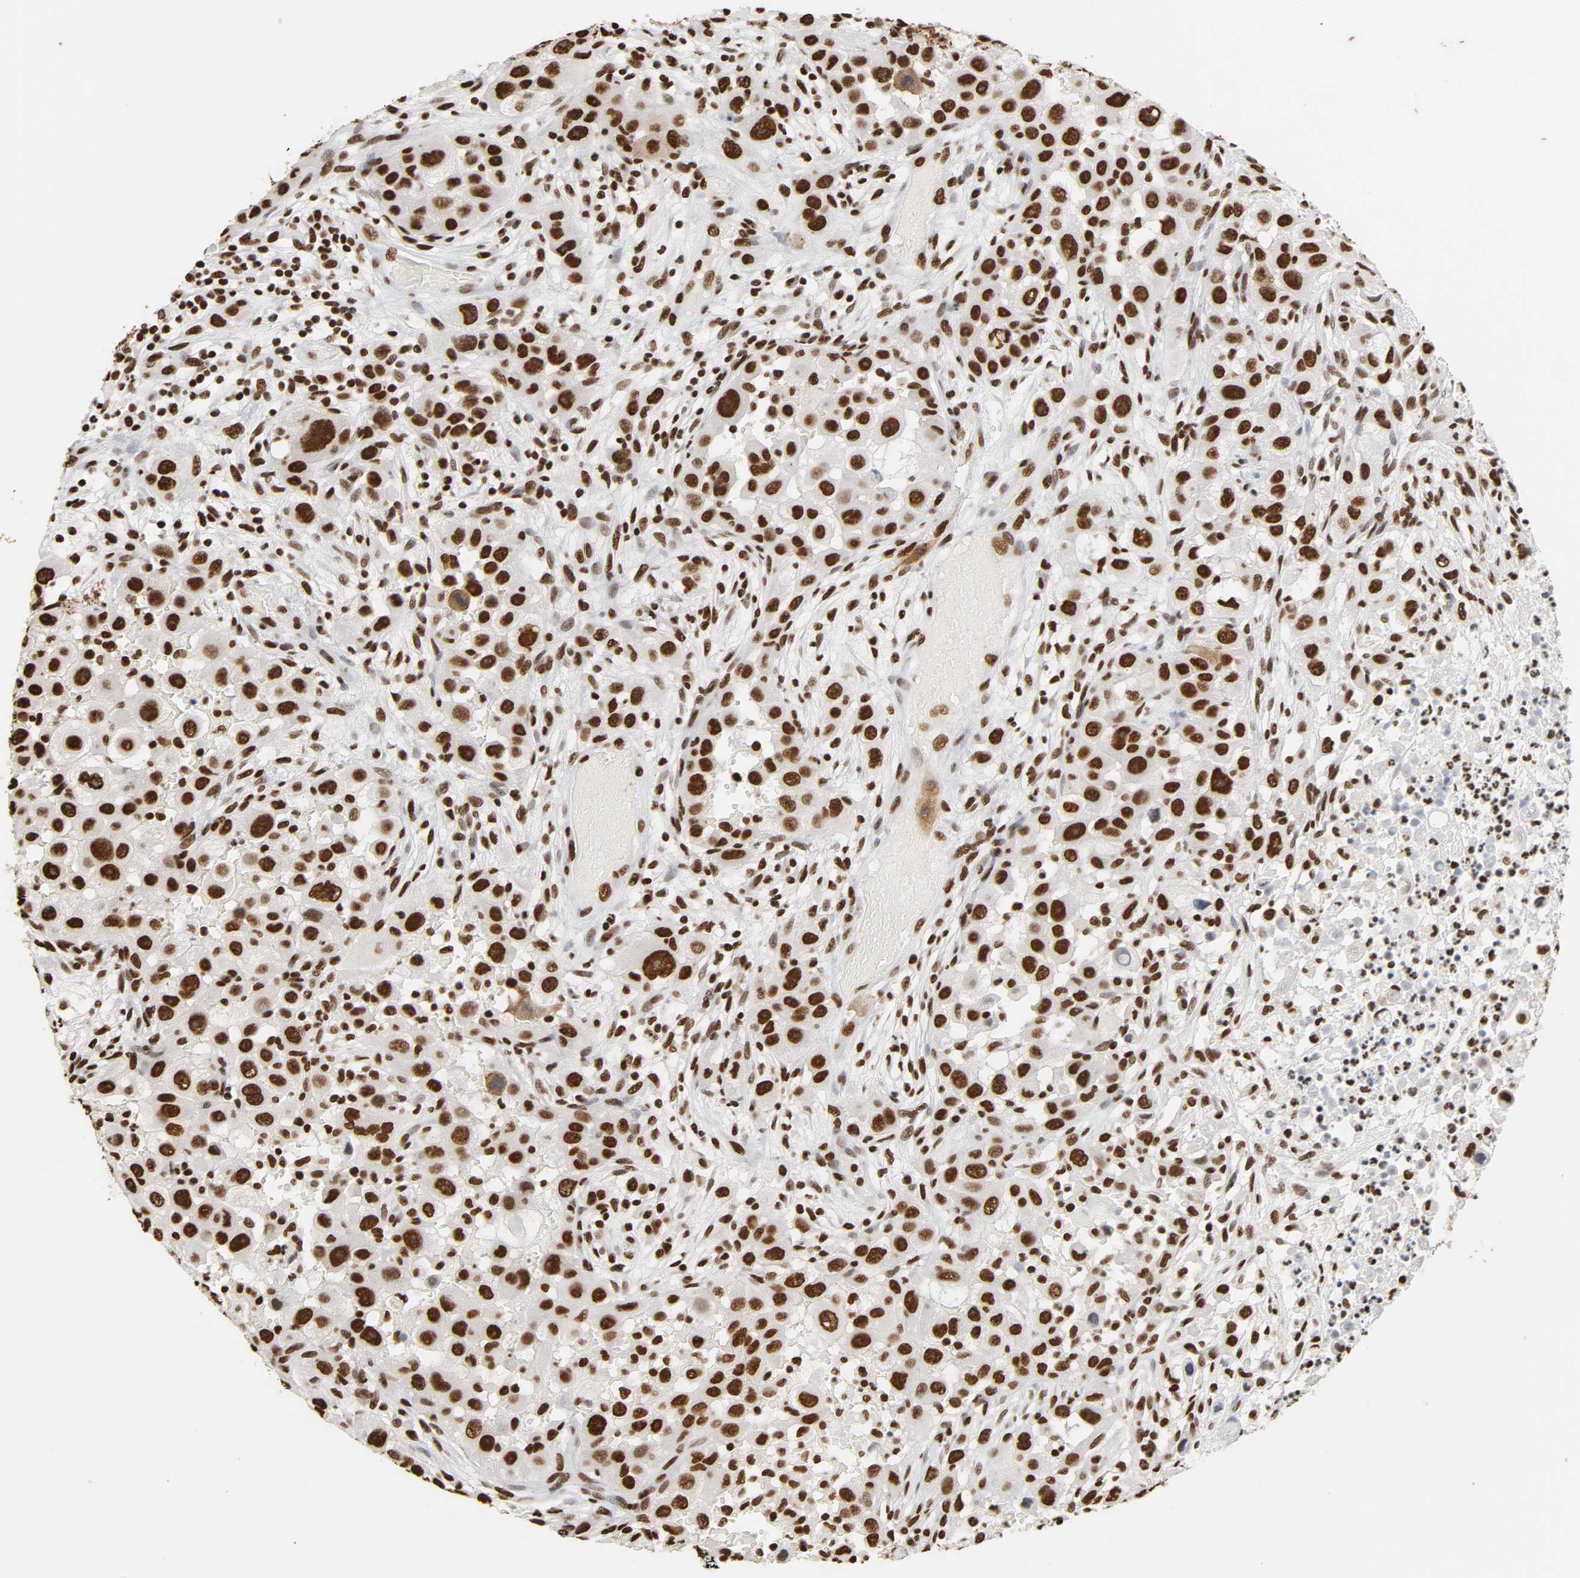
{"staining": {"intensity": "strong", "quantity": ">75%", "location": "nuclear"}, "tissue": "head and neck cancer", "cell_type": "Tumor cells", "image_type": "cancer", "snomed": [{"axis": "morphology", "description": "Carcinoma, NOS"}, {"axis": "topography", "description": "Head-Neck"}], "caption": "This image reveals immunohistochemistry (IHC) staining of head and neck cancer (carcinoma), with high strong nuclear expression in approximately >75% of tumor cells.", "gene": "HNRNPC", "patient": {"sex": "male", "age": 87}}